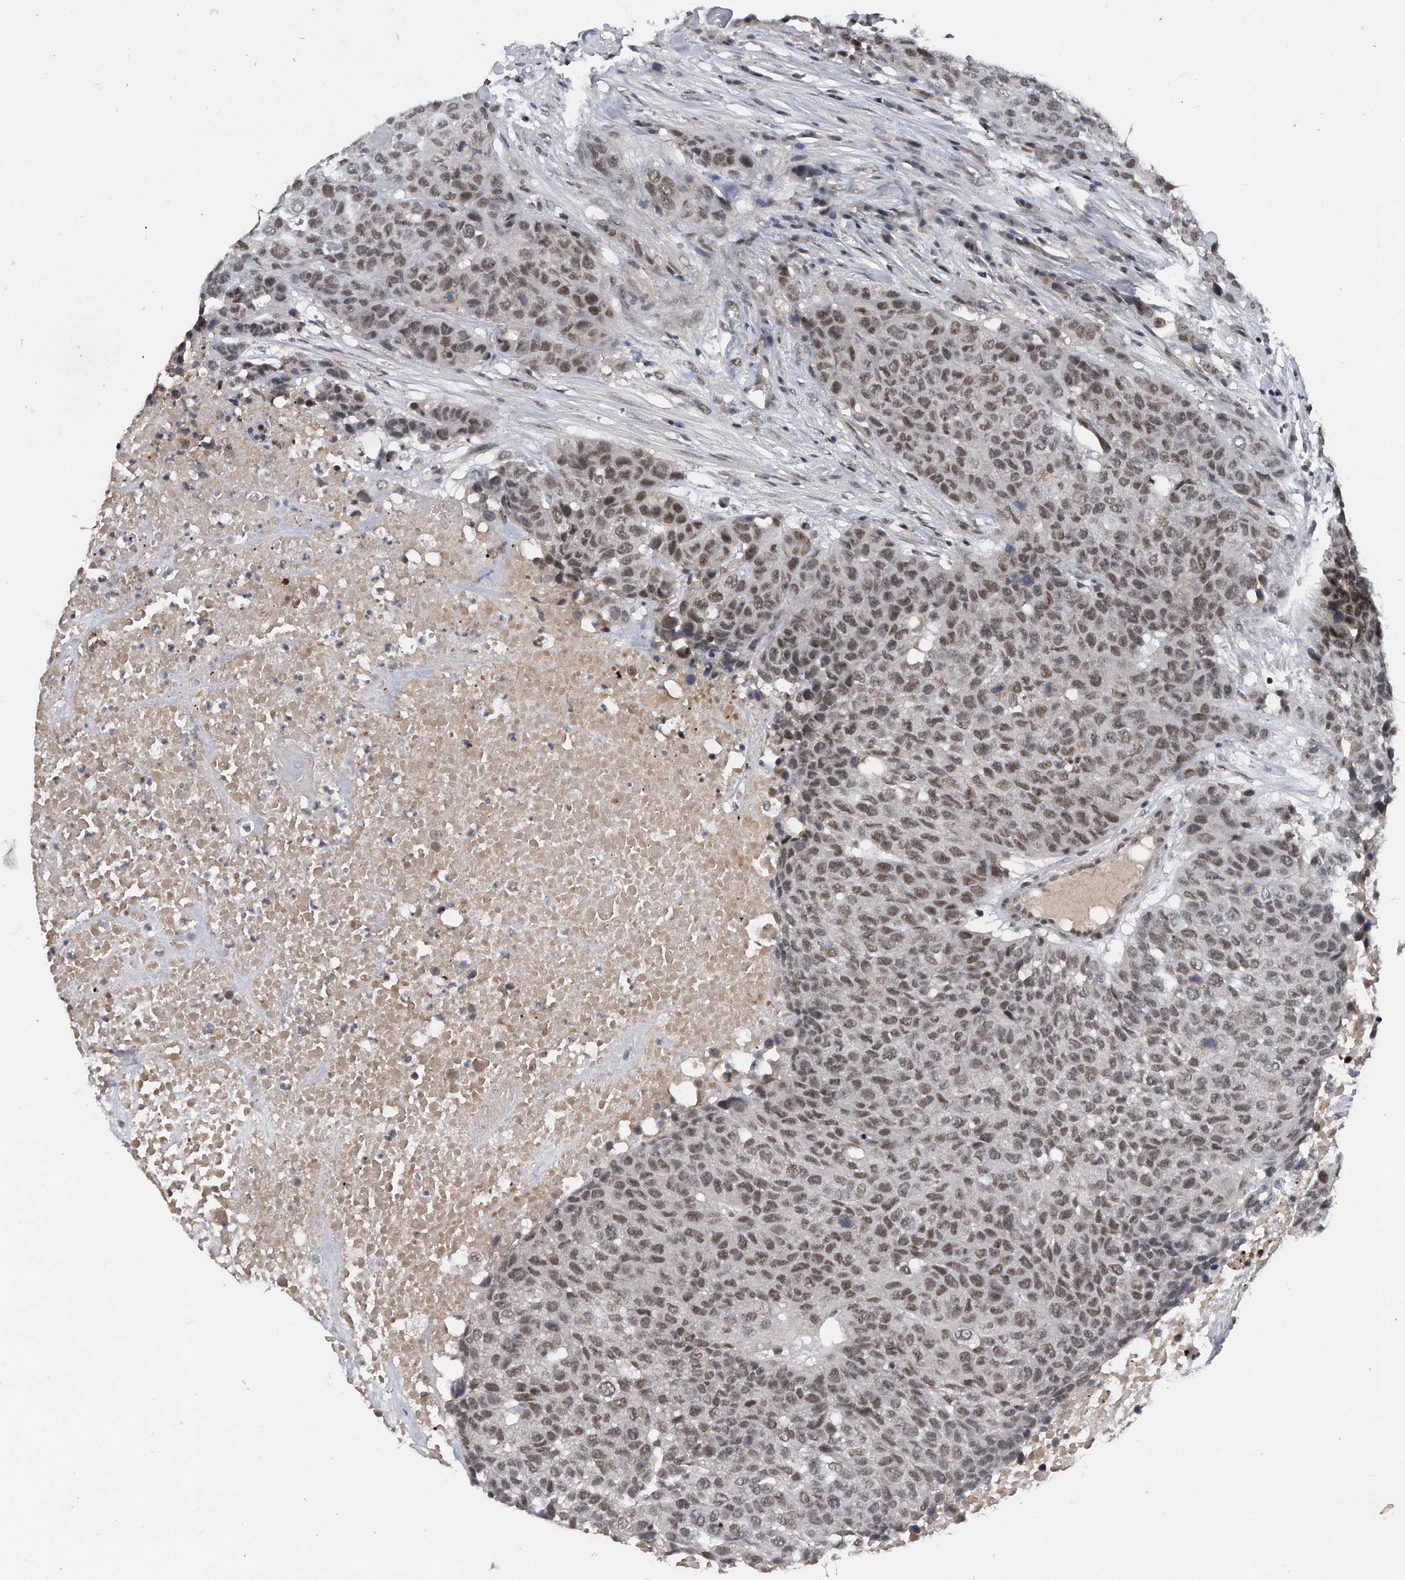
{"staining": {"intensity": "moderate", "quantity": ">75%", "location": "nuclear"}, "tissue": "head and neck cancer", "cell_type": "Tumor cells", "image_type": "cancer", "snomed": [{"axis": "morphology", "description": "Squamous cell carcinoma, NOS"}, {"axis": "topography", "description": "Head-Neck"}], "caption": "Human squamous cell carcinoma (head and neck) stained with a brown dye shows moderate nuclear positive positivity in approximately >75% of tumor cells.", "gene": "VIRMA", "patient": {"sex": "male", "age": 66}}